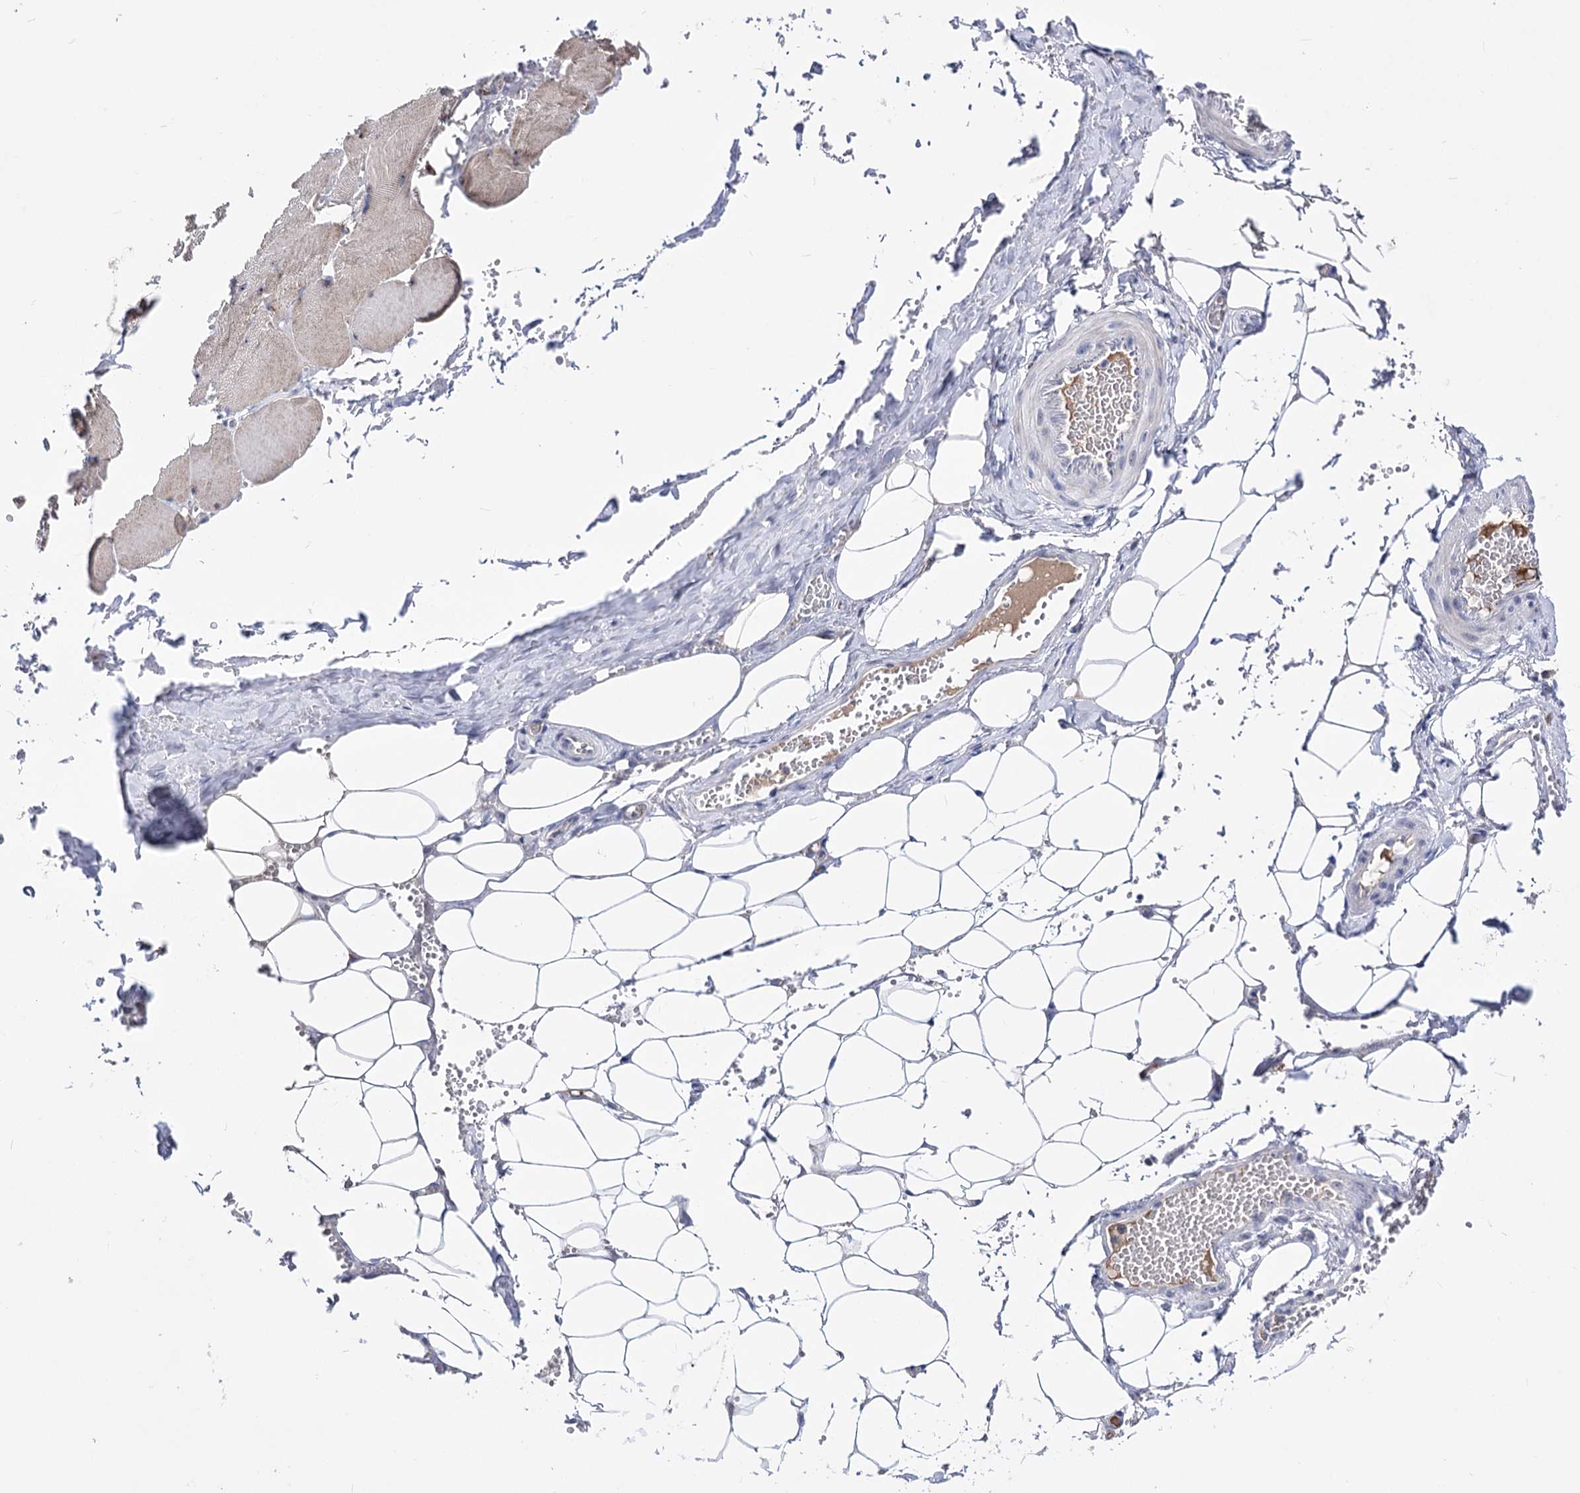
{"staining": {"intensity": "negative", "quantity": "none", "location": "none"}, "tissue": "adipose tissue", "cell_type": "Adipocytes", "image_type": "normal", "snomed": [{"axis": "morphology", "description": "Normal tissue, NOS"}, {"axis": "topography", "description": "Skeletal muscle"}, {"axis": "topography", "description": "Peripheral nerve tissue"}], "caption": "DAB (3,3'-diaminobenzidine) immunohistochemical staining of normal human adipose tissue demonstrates no significant staining in adipocytes. (Immunohistochemistry (ihc), brightfield microscopy, high magnification).", "gene": "PCGF5", "patient": {"sex": "female", "age": 55}}